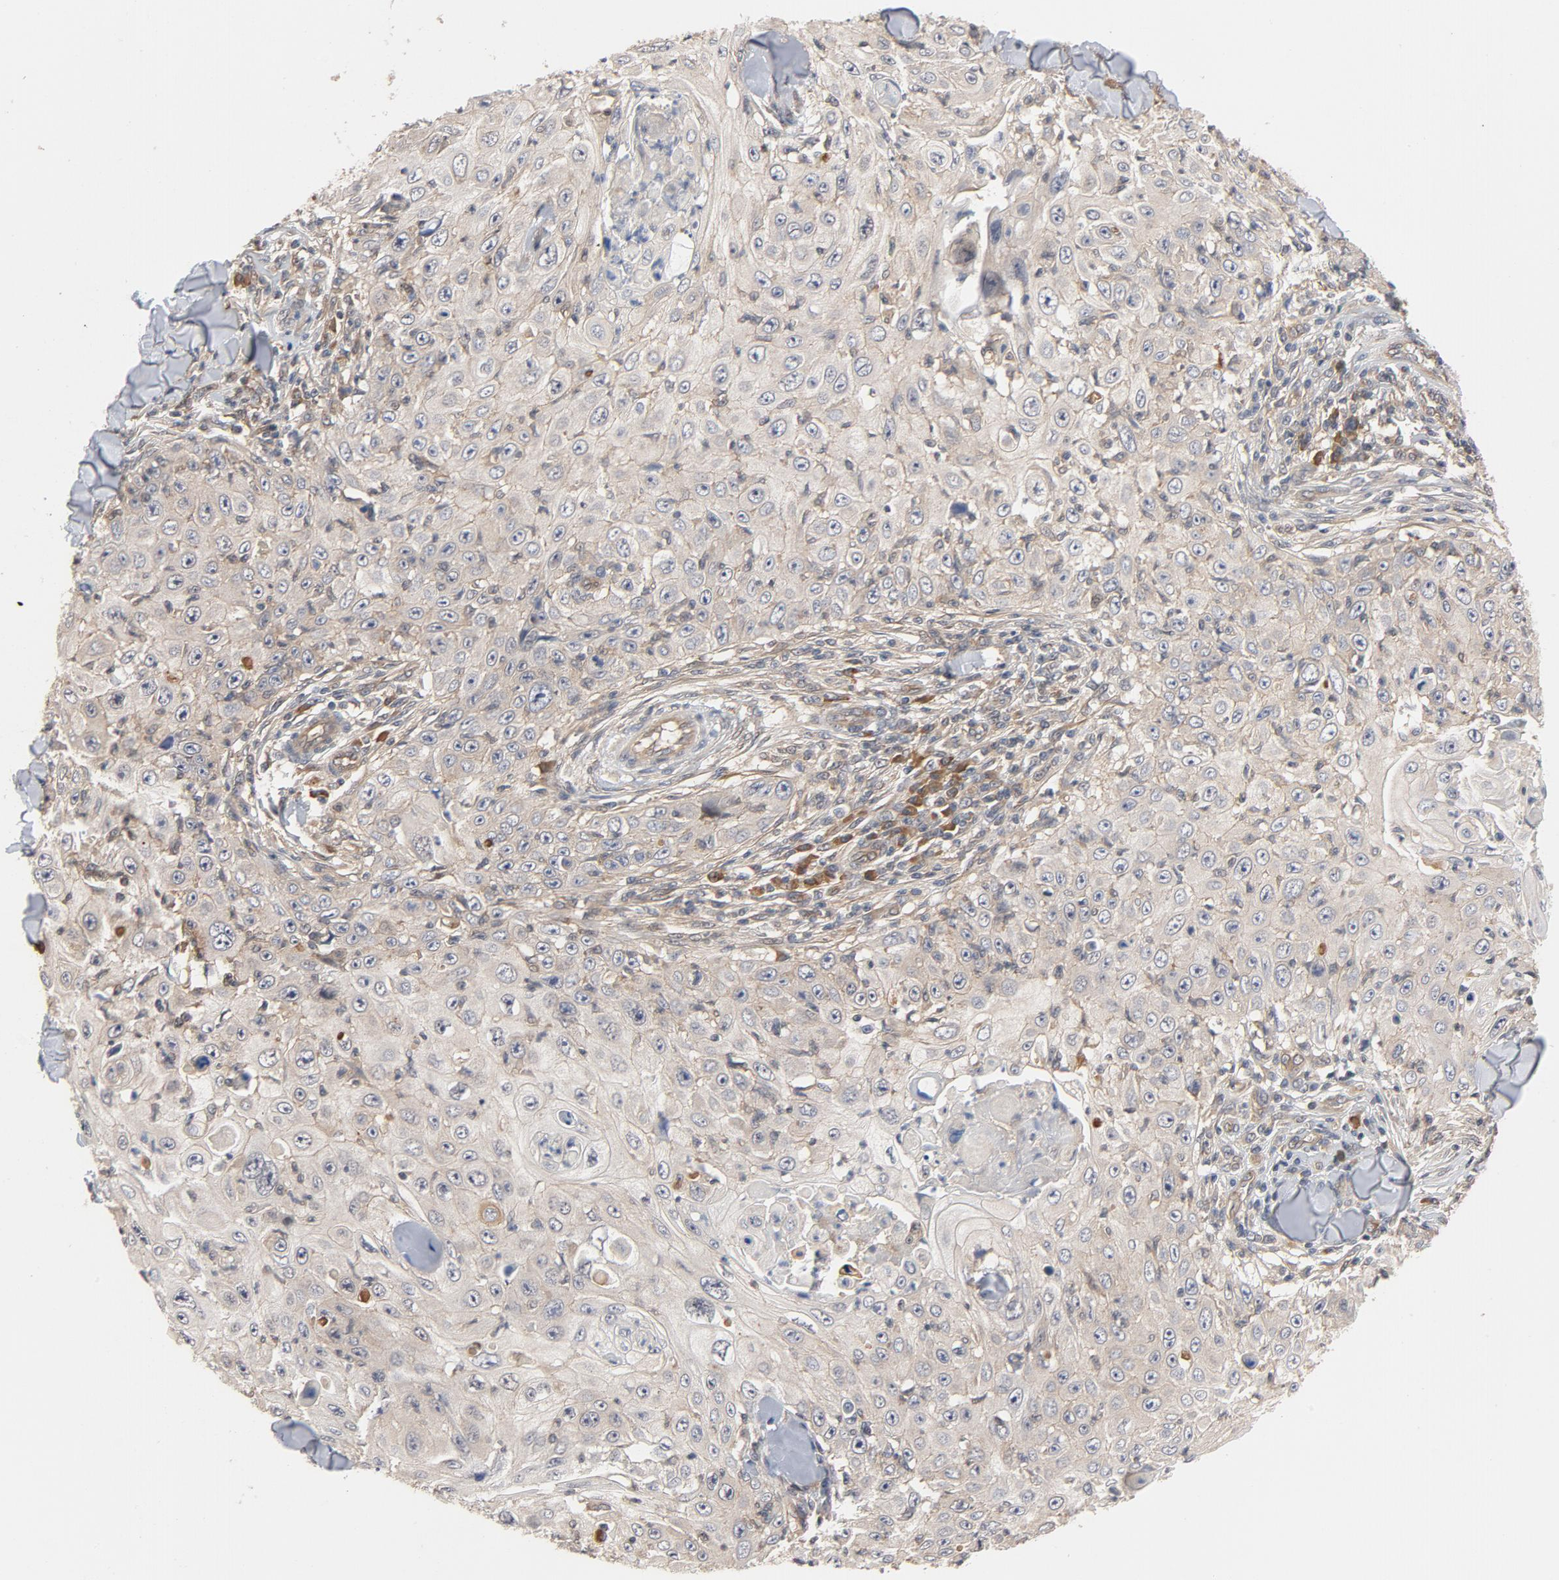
{"staining": {"intensity": "negative", "quantity": "none", "location": "none"}, "tissue": "skin cancer", "cell_type": "Tumor cells", "image_type": "cancer", "snomed": [{"axis": "morphology", "description": "Squamous cell carcinoma, NOS"}, {"axis": "topography", "description": "Skin"}], "caption": "This is an IHC image of human skin cancer. There is no staining in tumor cells.", "gene": "PITPNM2", "patient": {"sex": "male", "age": 86}}